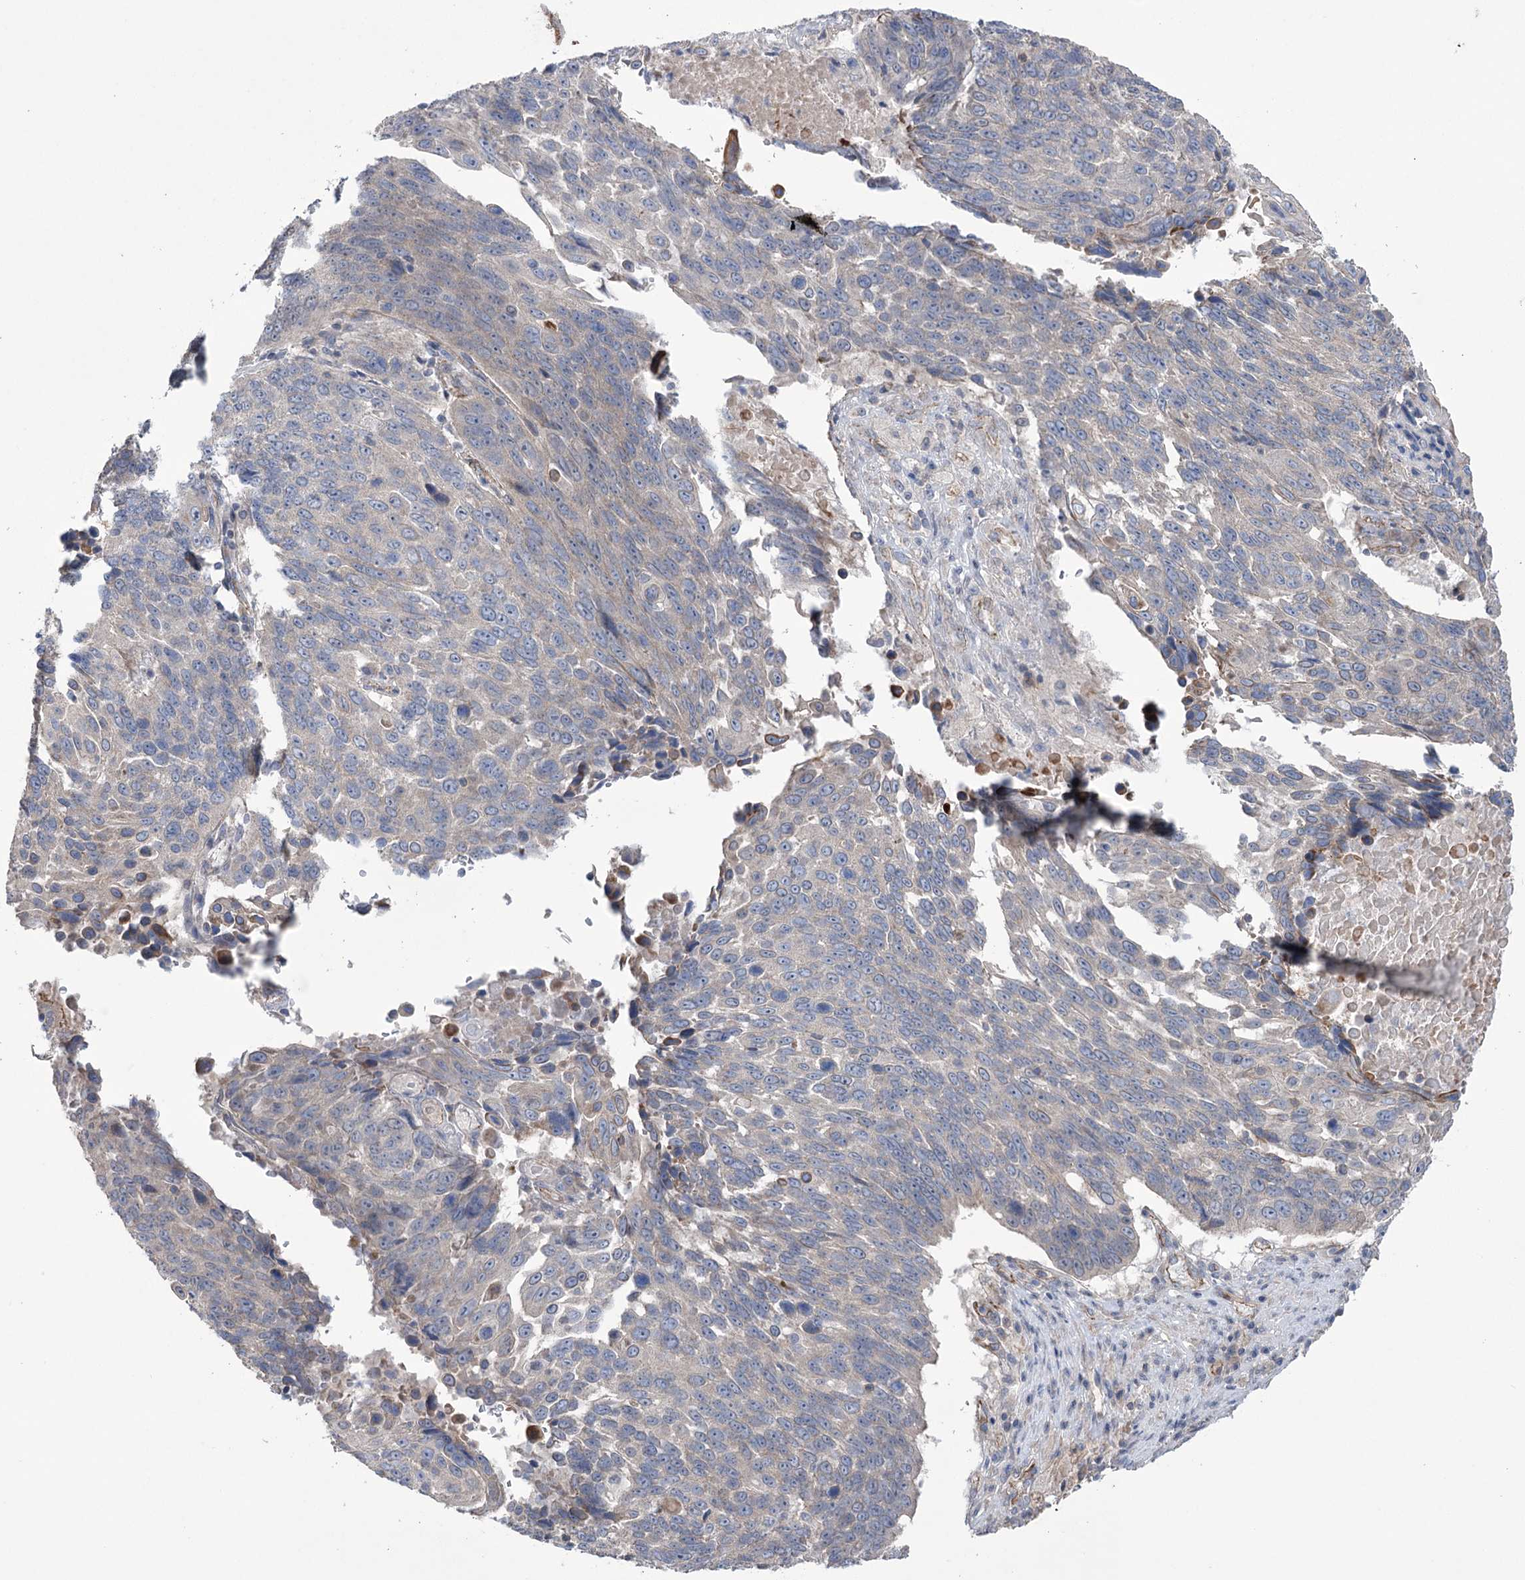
{"staining": {"intensity": "negative", "quantity": "none", "location": "none"}, "tissue": "lung cancer", "cell_type": "Tumor cells", "image_type": "cancer", "snomed": [{"axis": "morphology", "description": "Squamous cell carcinoma, NOS"}, {"axis": "topography", "description": "Lung"}], "caption": "This is an IHC histopathology image of lung cancer. There is no expression in tumor cells.", "gene": "TRIM71", "patient": {"sex": "male", "age": 66}}